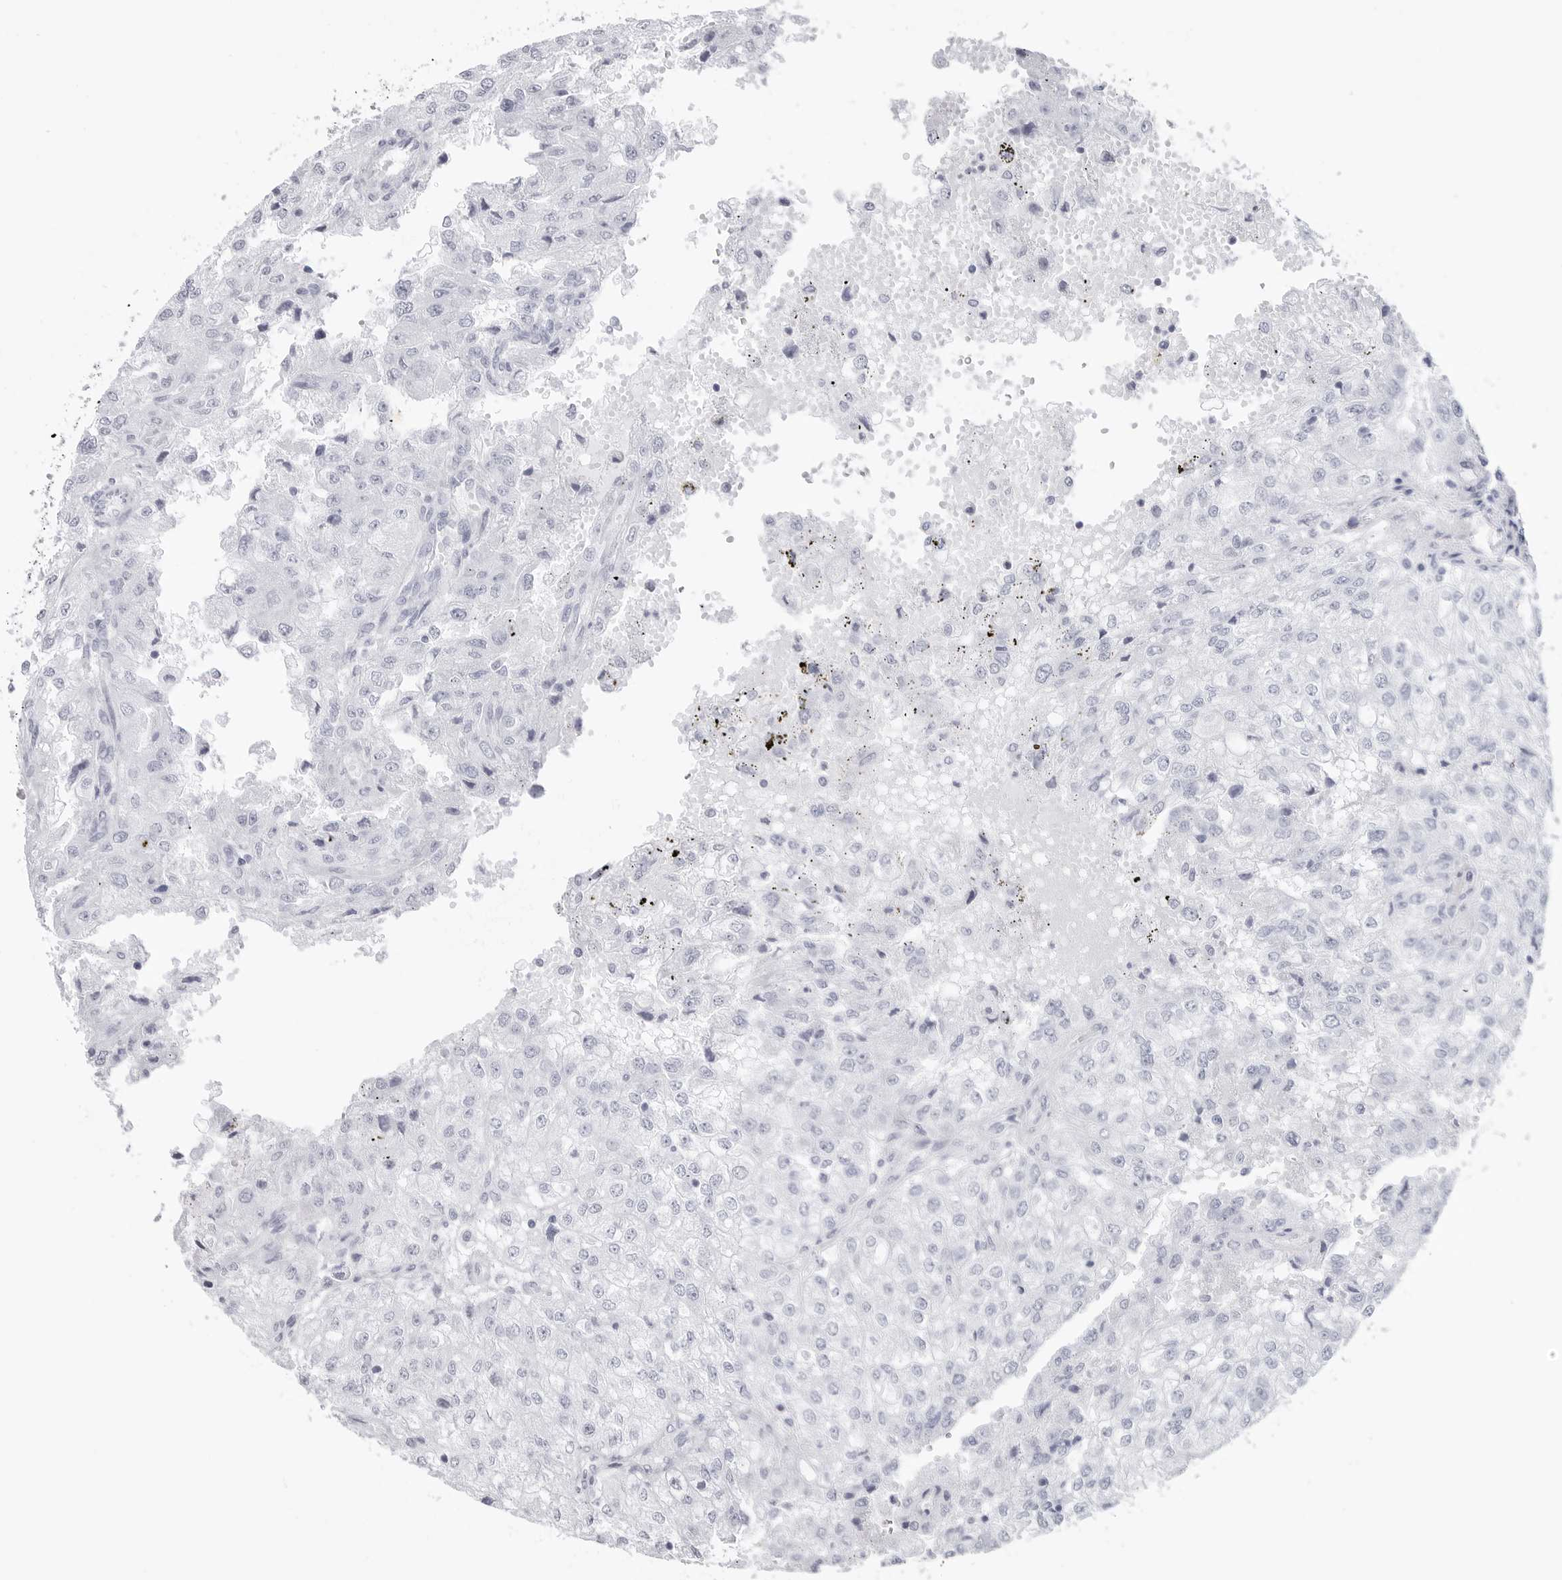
{"staining": {"intensity": "negative", "quantity": "none", "location": "none"}, "tissue": "renal cancer", "cell_type": "Tumor cells", "image_type": "cancer", "snomed": [{"axis": "morphology", "description": "Adenocarcinoma, NOS"}, {"axis": "topography", "description": "Kidney"}], "caption": "The image exhibits no staining of tumor cells in adenocarcinoma (renal). Nuclei are stained in blue.", "gene": "CST2", "patient": {"sex": "female", "age": 54}}